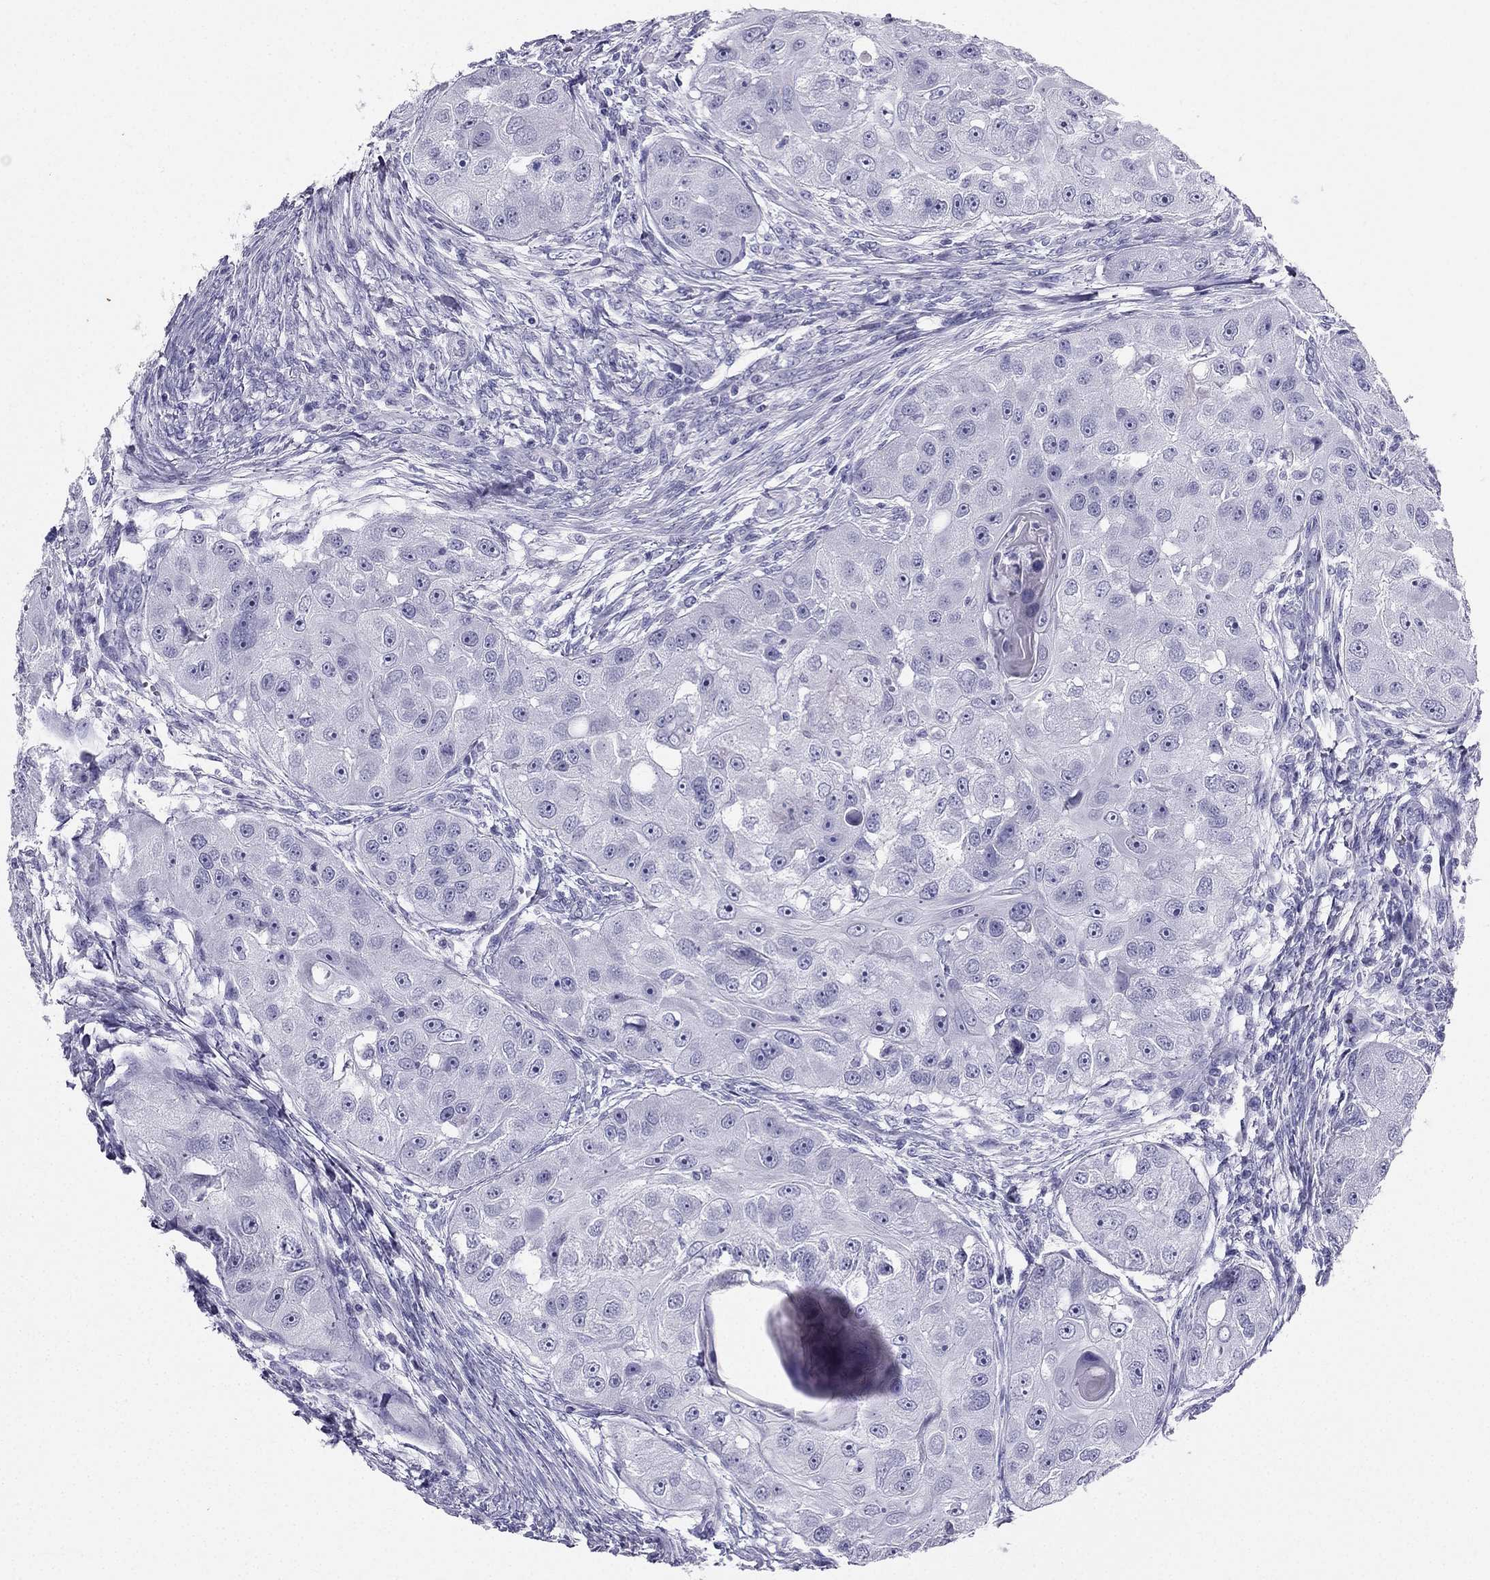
{"staining": {"intensity": "negative", "quantity": "none", "location": "none"}, "tissue": "head and neck cancer", "cell_type": "Tumor cells", "image_type": "cancer", "snomed": [{"axis": "morphology", "description": "Squamous cell carcinoma, NOS"}, {"axis": "topography", "description": "Head-Neck"}], "caption": "This histopathology image is of head and neck cancer (squamous cell carcinoma) stained with immunohistochemistry to label a protein in brown with the nuclei are counter-stained blue. There is no expression in tumor cells.", "gene": "TFF3", "patient": {"sex": "male", "age": 51}}